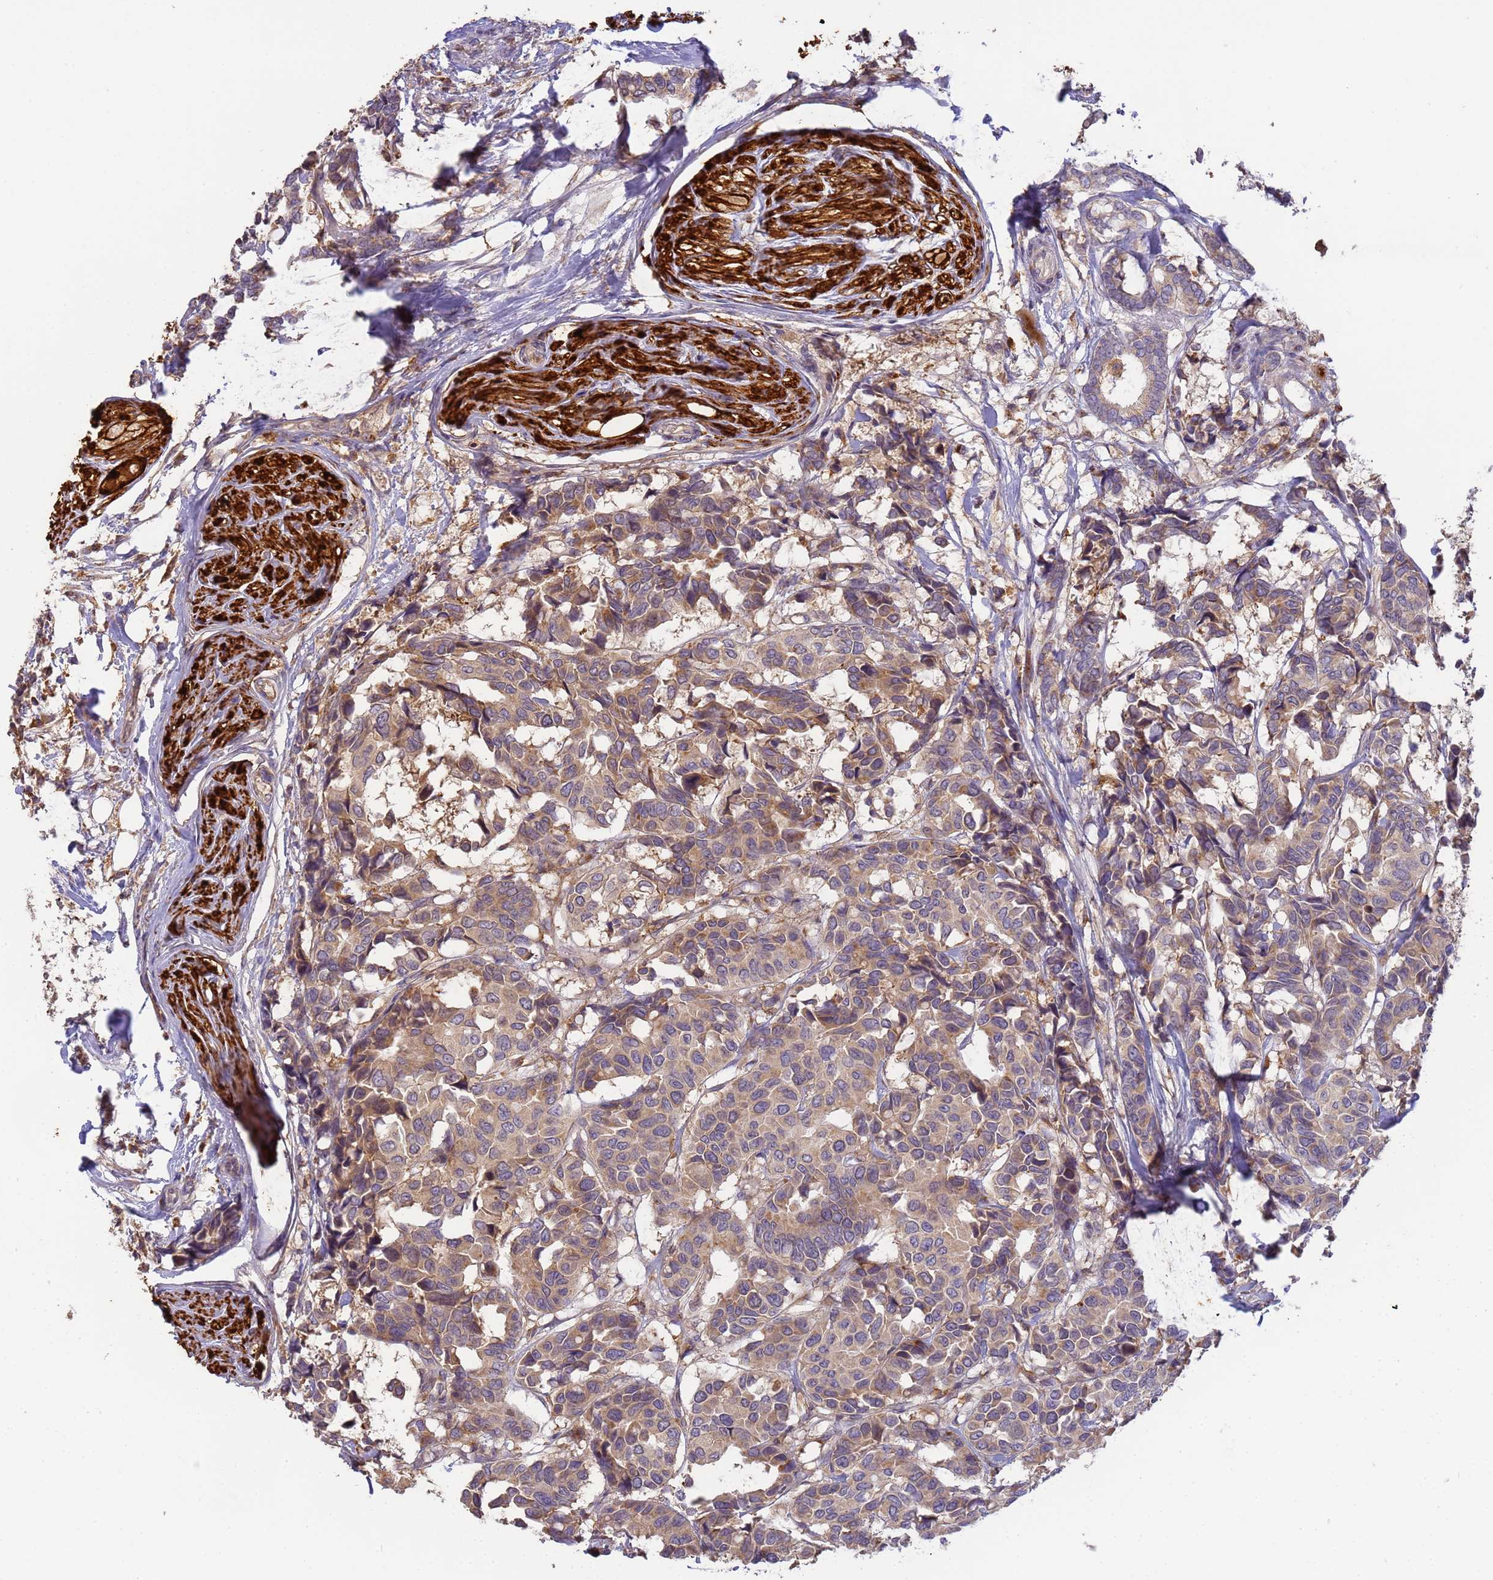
{"staining": {"intensity": "moderate", "quantity": "25%-75%", "location": "cytoplasmic/membranous"}, "tissue": "breast cancer", "cell_type": "Tumor cells", "image_type": "cancer", "snomed": [{"axis": "morphology", "description": "Duct carcinoma"}, {"axis": "topography", "description": "Breast"}], "caption": "Tumor cells reveal medium levels of moderate cytoplasmic/membranous staining in approximately 25%-75% of cells in human breast cancer.", "gene": "M6PR", "patient": {"sex": "female", "age": 87}}